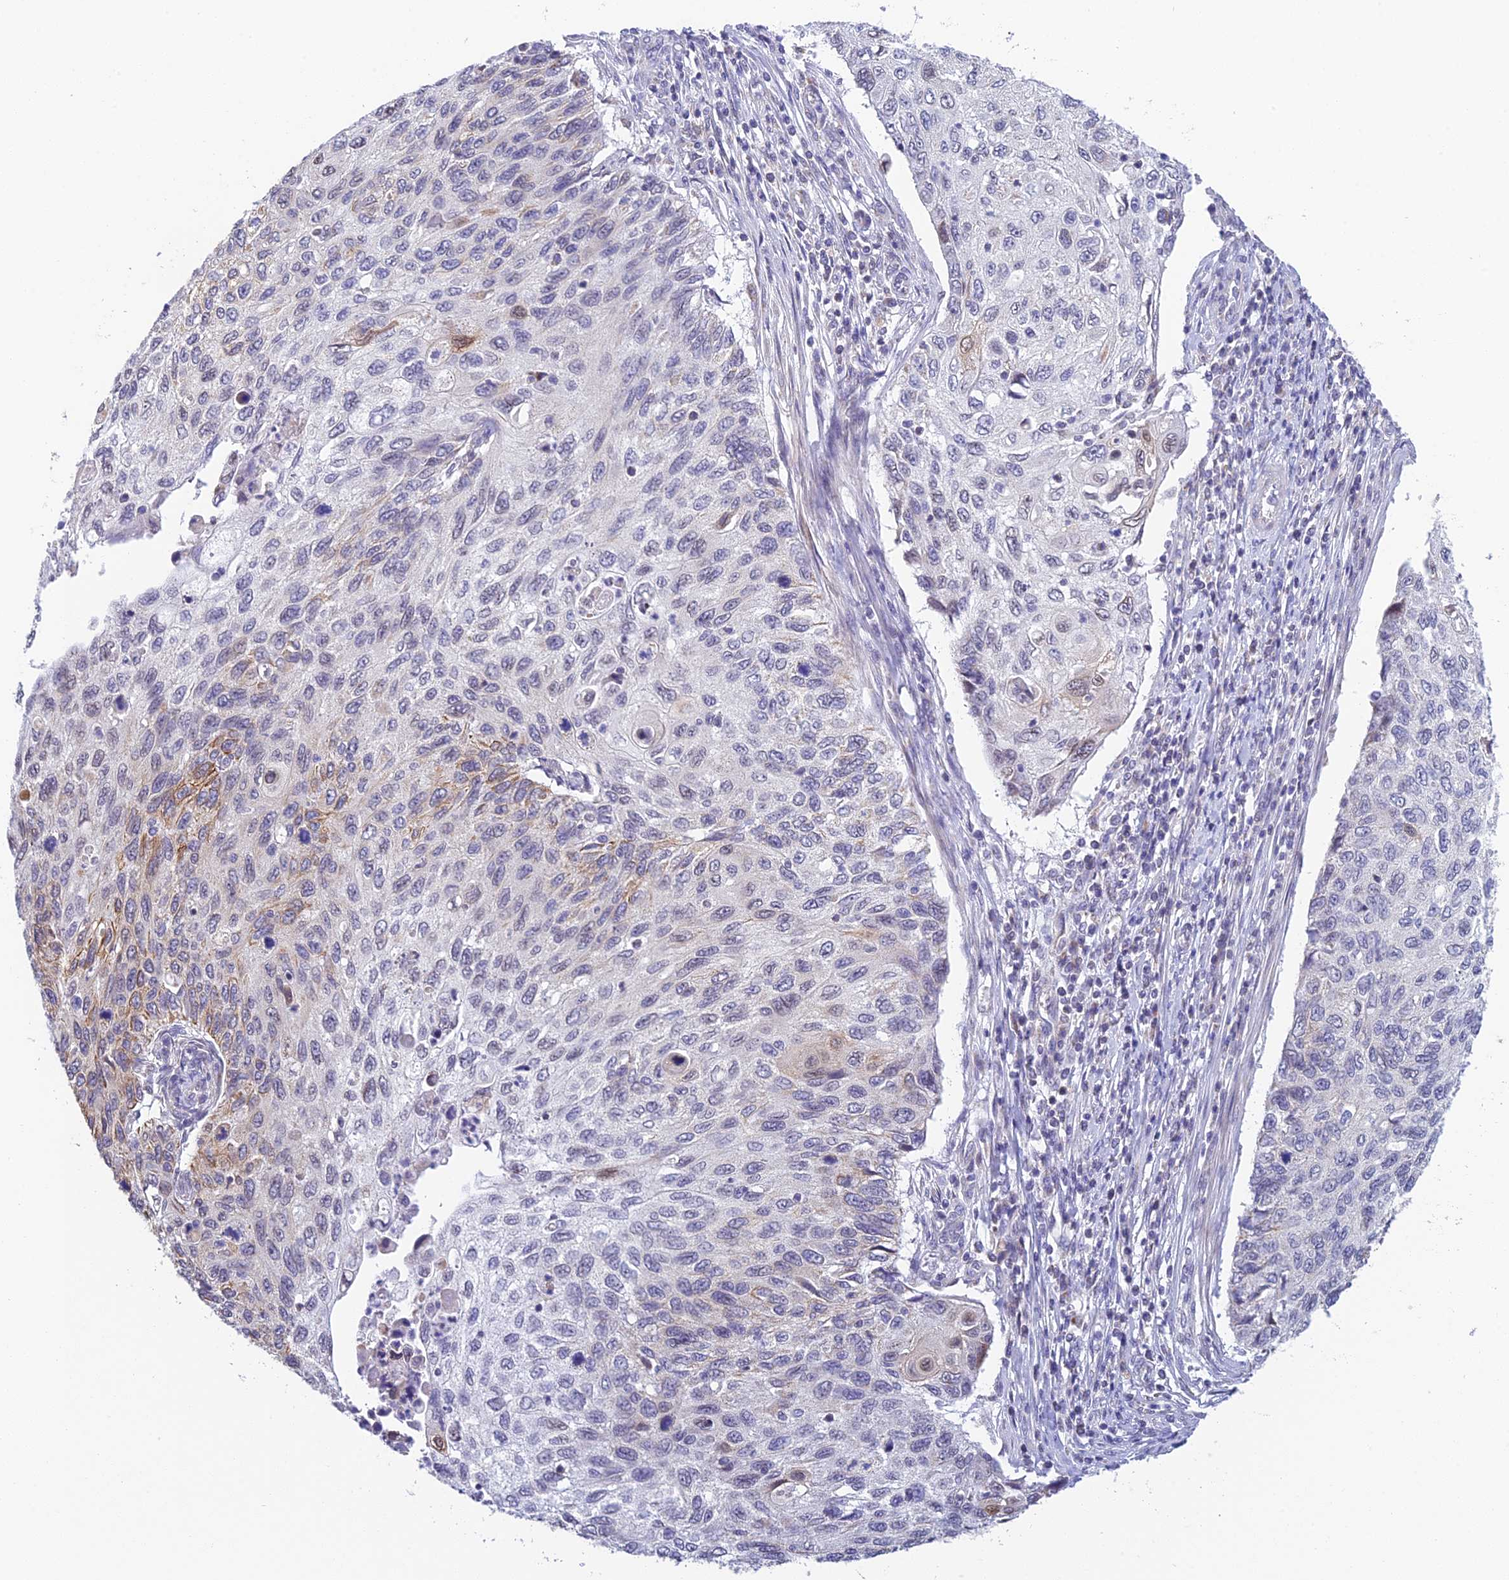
{"staining": {"intensity": "moderate", "quantity": "25%-75%", "location": "cytoplasmic/membranous,nuclear"}, "tissue": "cervical cancer", "cell_type": "Tumor cells", "image_type": "cancer", "snomed": [{"axis": "morphology", "description": "Squamous cell carcinoma, NOS"}, {"axis": "topography", "description": "Cervix"}], "caption": "Tumor cells show medium levels of moderate cytoplasmic/membranous and nuclear expression in approximately 25%-75% of cells in human cervical cancer.", "gene": "REXO5", "patient": {"sex": "female", "age": 70}}